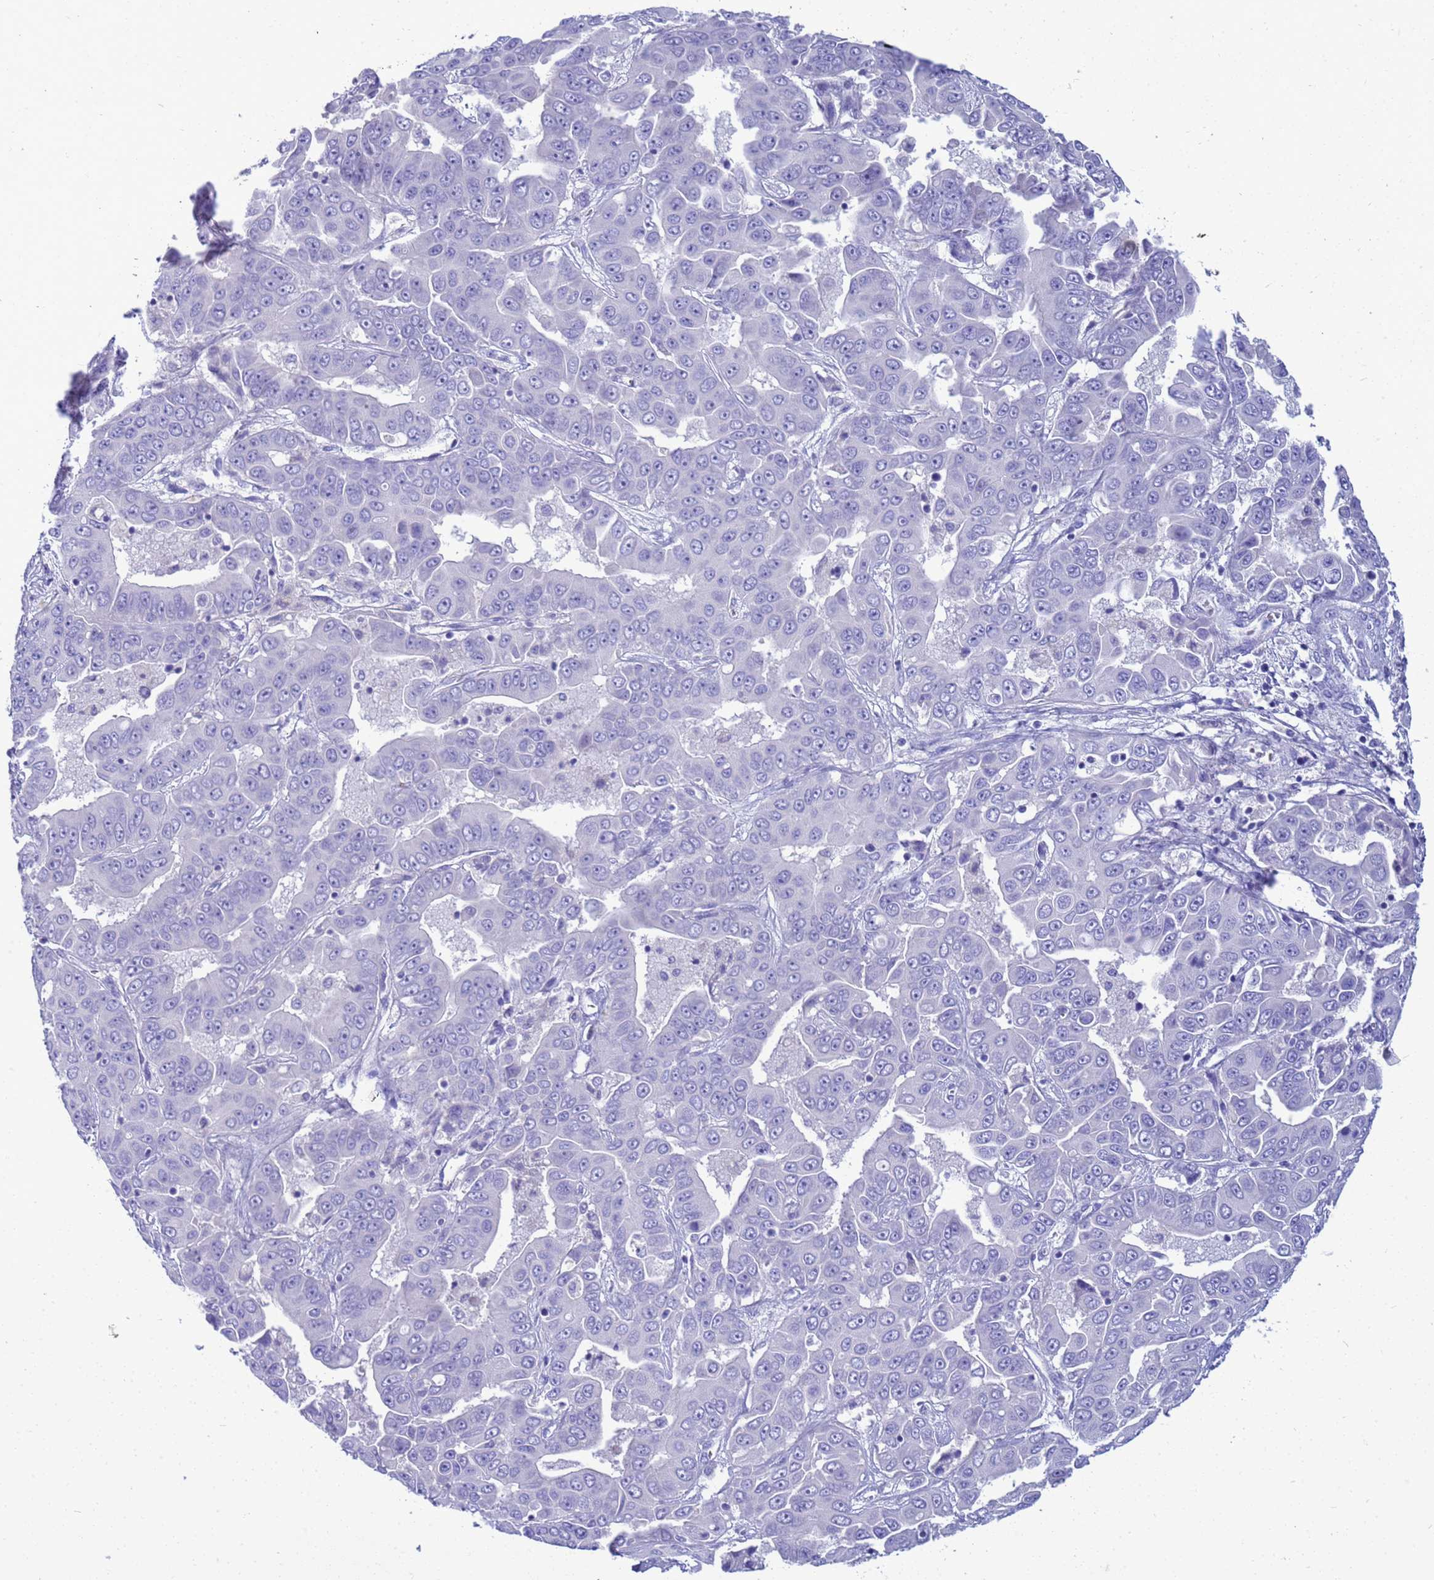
{"staining": {"intensity": "negative", "quantity": "none", "location": "none"}, "tissue": "liver cancer", "cell_type": "Tumor cells", "image_type": "cancer", "snomed": [{"axis": "morphology", "description": "Cholangiocarcinoma"}, {"axis": "topography", "description": "Liver"}], "caption": "Human liver cancer stained for a protein using immunohistochemistry (IHC) exhibits no expression in tumor cells.", "gene": "SYCN", "patient": {"sex": "female", "age": 52}}